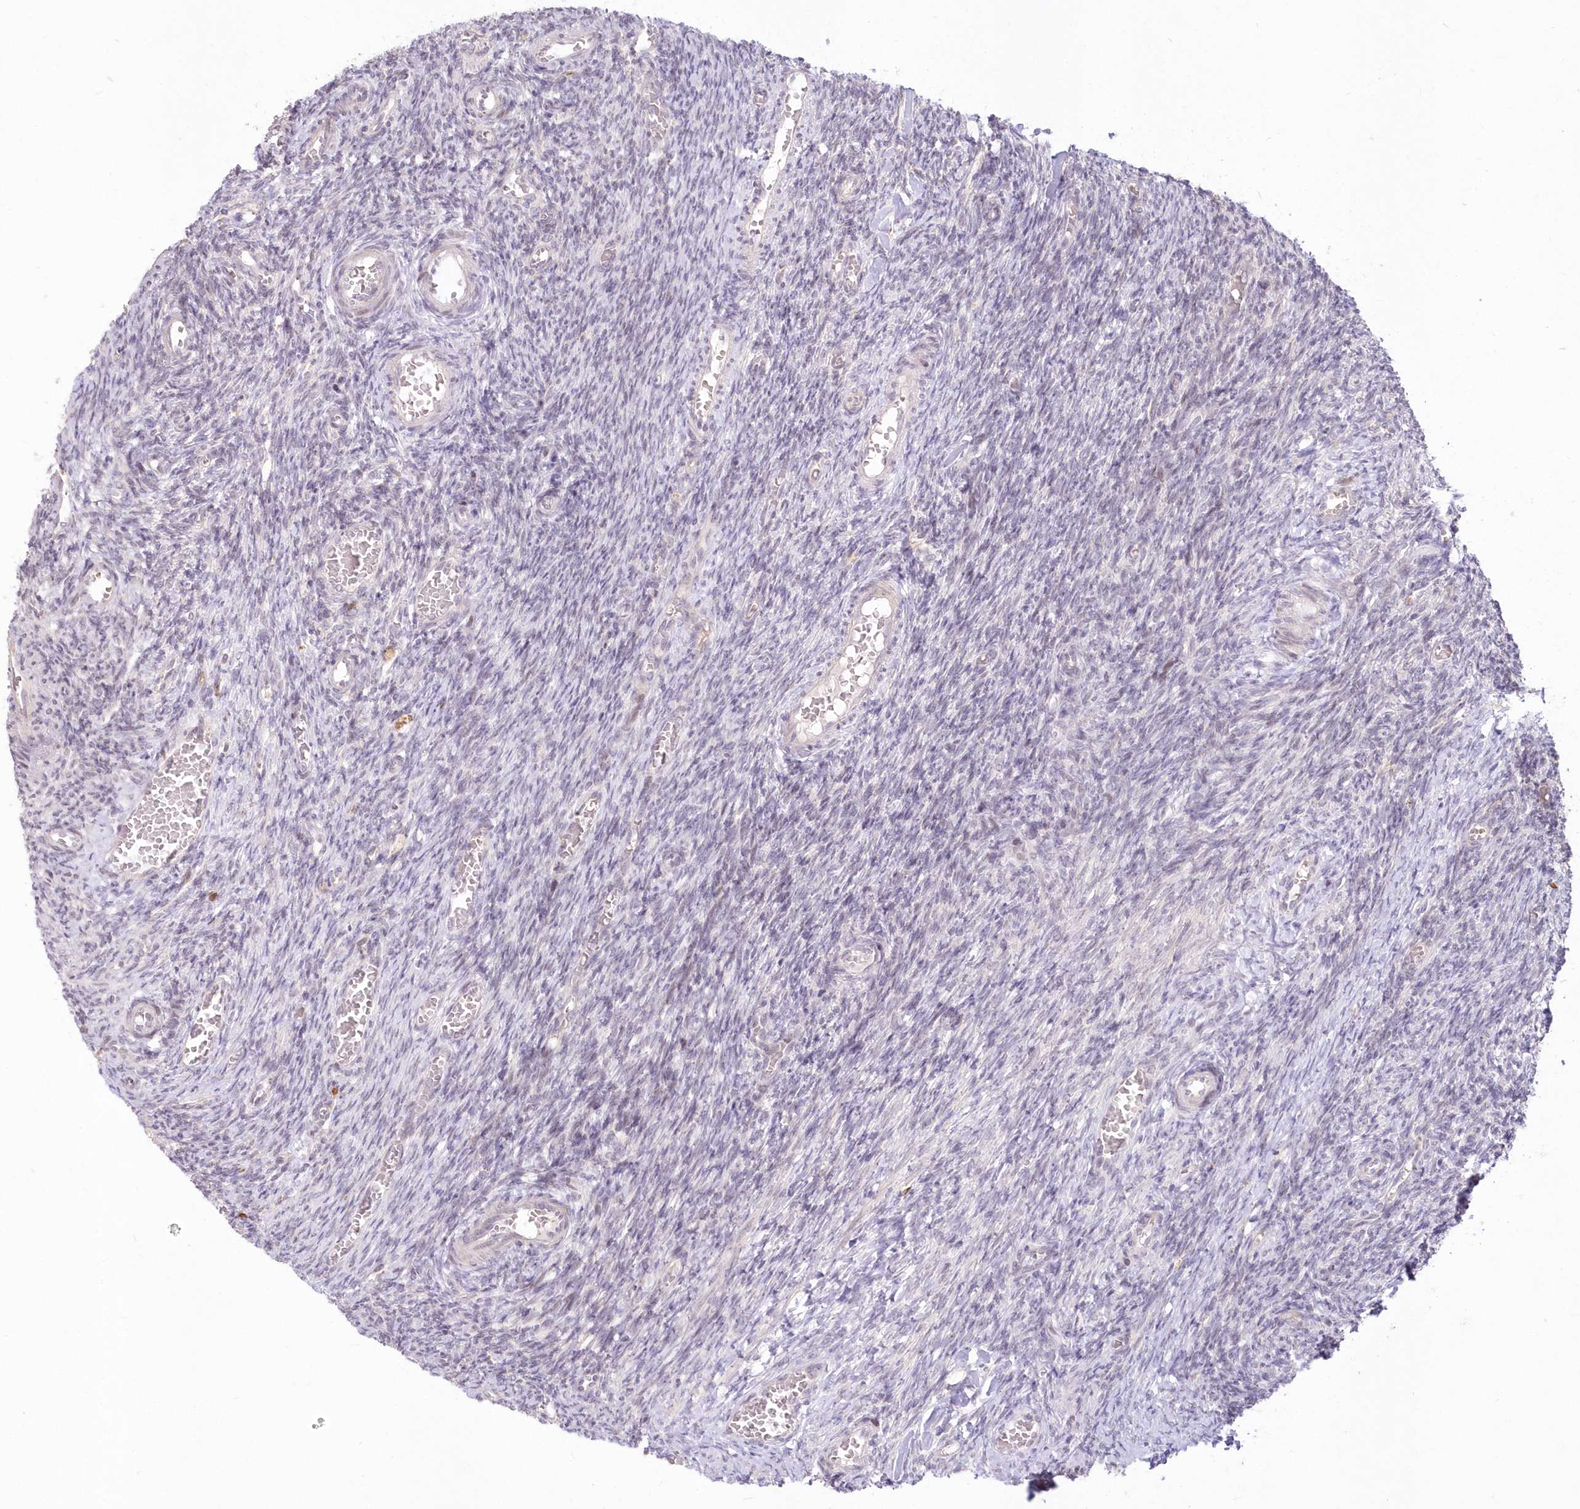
{"staining": {"intensity": "negative", "quantity": "none", "location": "none"}, "tissue": "ovary", "cell_type": "Ovarian stroma cells", "image_type": "normal", "snomed": [{"axis": "morphology", "description": "Normal tissue, NOS"}, {"axis": "topography", "description": "Ovary"}], "caption": "A histopathology image of ovary stained for a protein demonstrates no brown staining in ovarian stroma cells.", "gene": "MTMR3", "patient": {"sex": "female", "age": 27}}